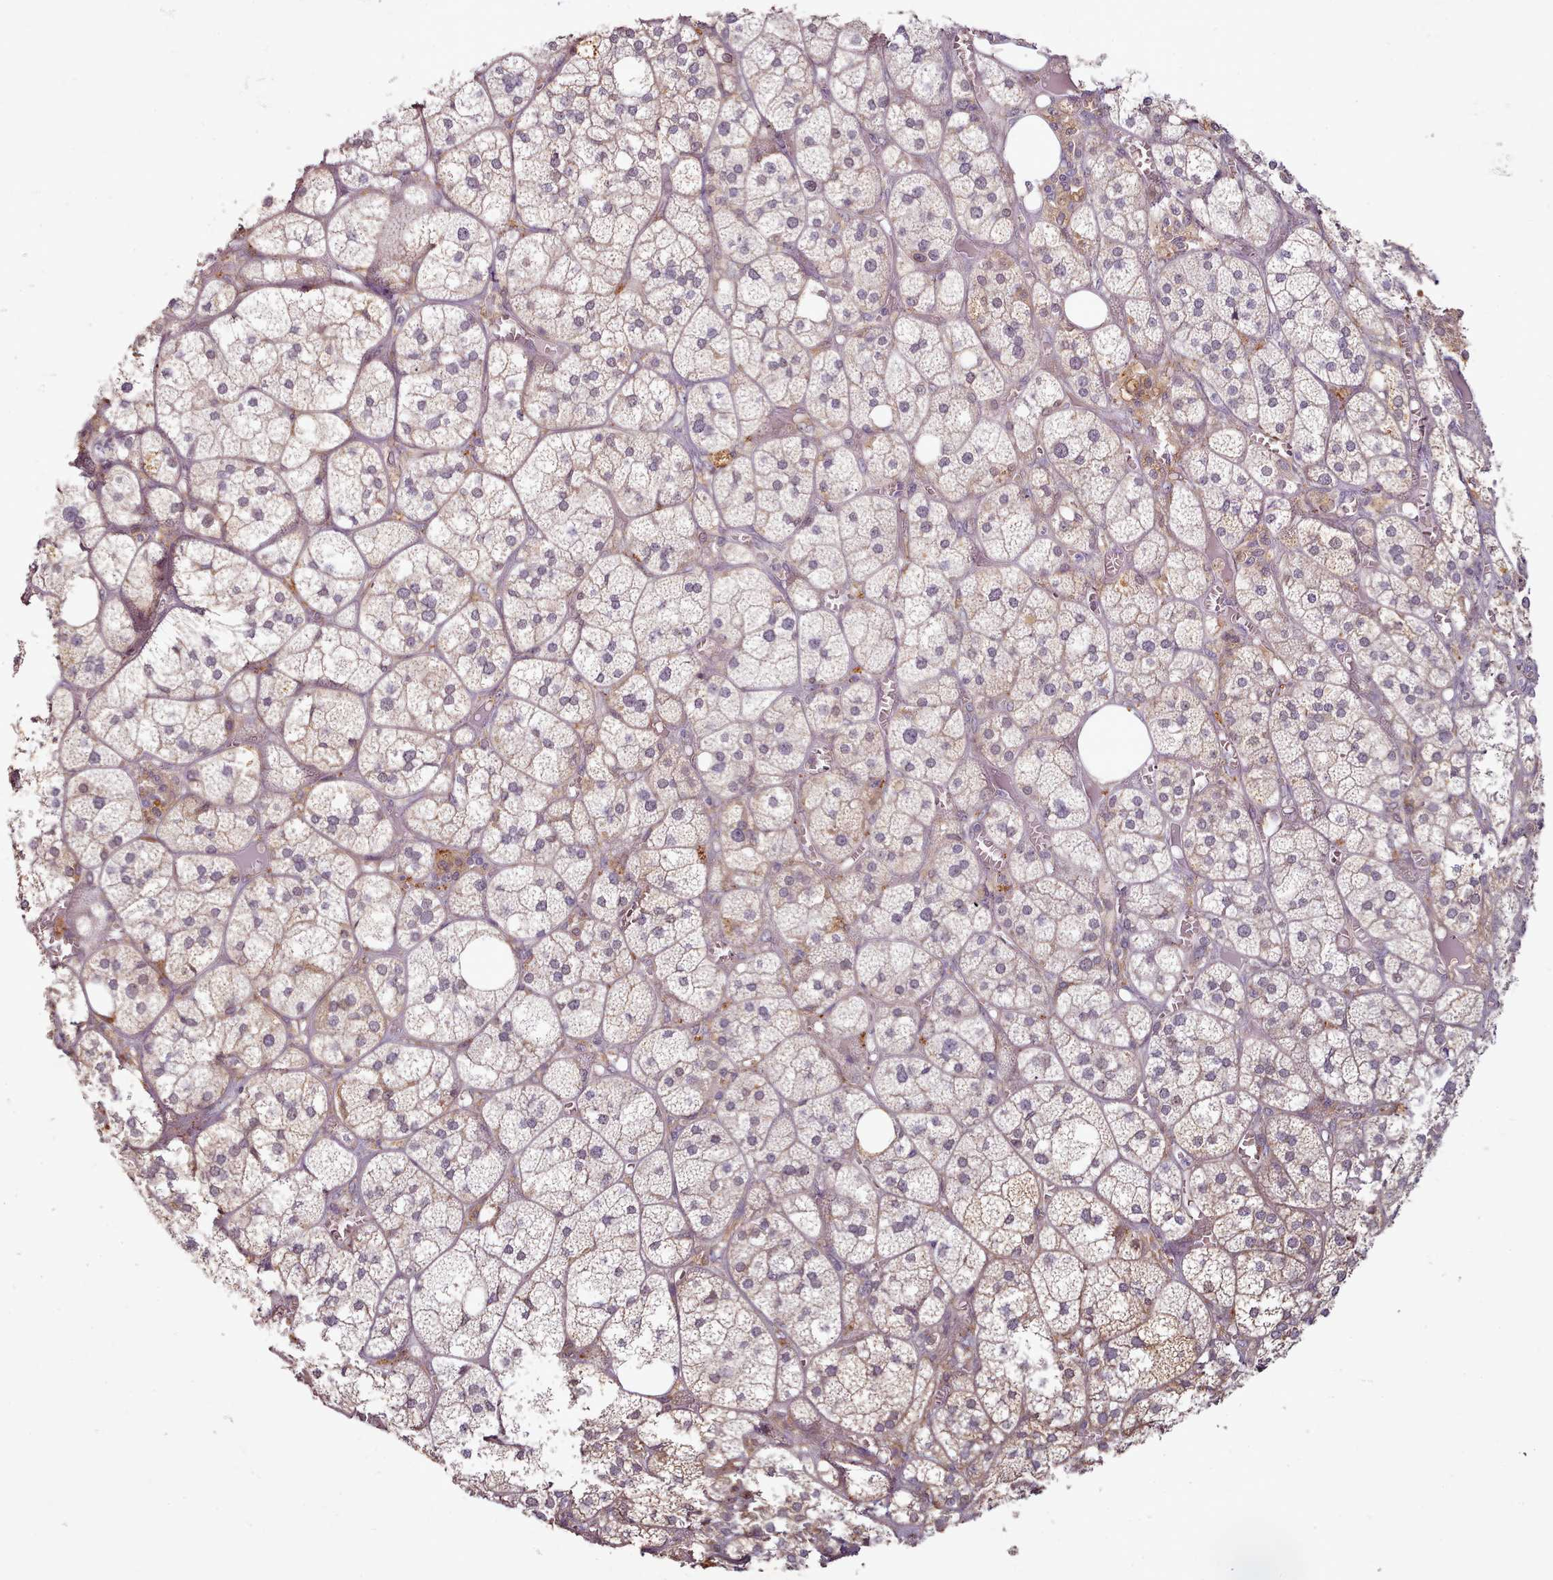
{"staining": {"intensity": "moderate", "quantity": "<25%", "location": "cytoplasmic/membranous"}, "tissue": "adrenal gland", "cell_type": "Glandular cells", "image_type": "normal", "snomed": [{"axis": "morphology", "description": "Normal tissue, NOS"}, {"axis": "topography", "description": "Adrenal gland"}], "caption": "Immunohistochemistry image of normal adrenal gland: human adrenal gland stained using immunohistochemistry (IHC) reveals low levels of moderate protein expression localized specifically in the cytoplasmic/membranous of glandular cells, appearing as a cytoplasmic/membranous brown color.", "gene": "C1QTNF5", "patient": {"sex": "female", "age": 61}}